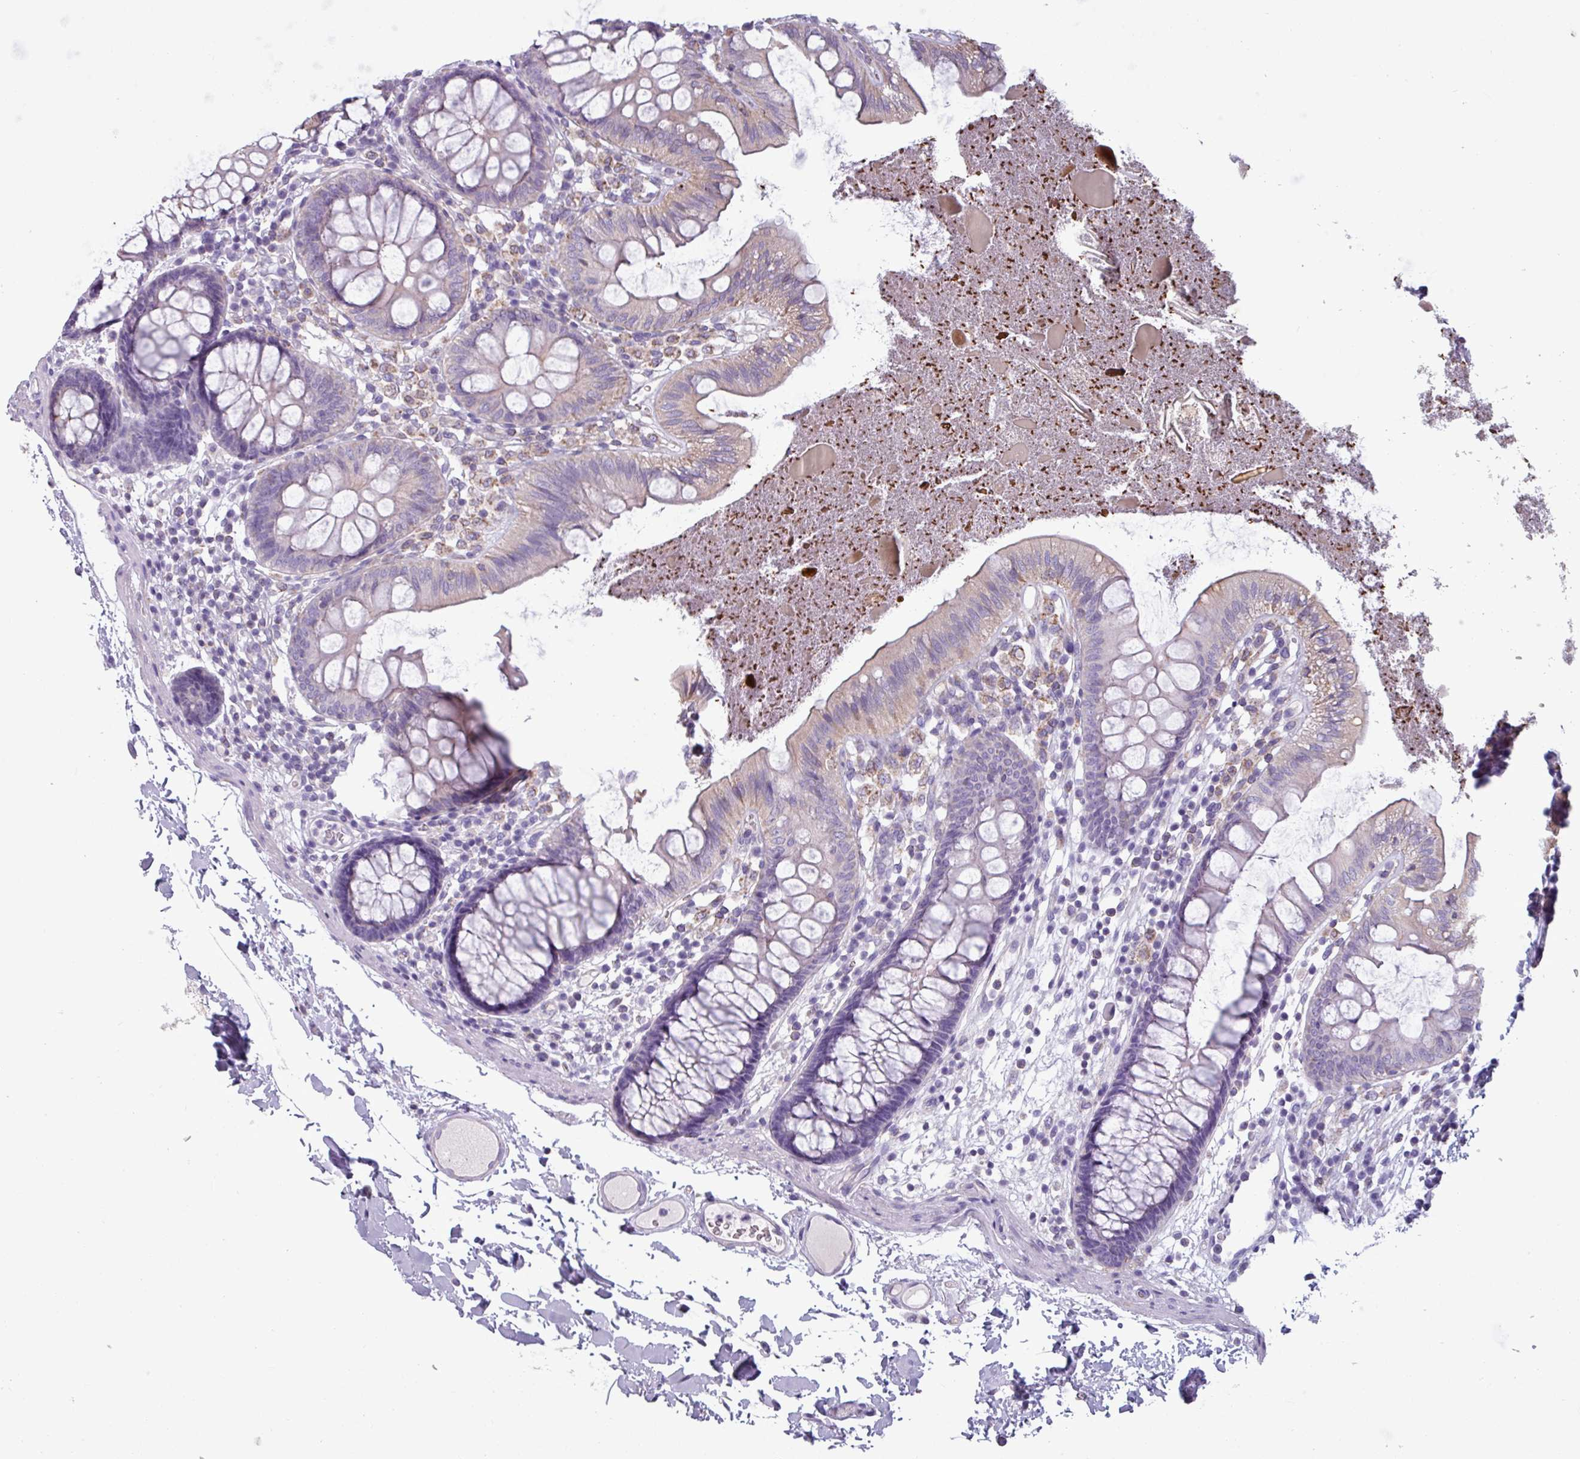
{"staining": {"intensity": "negative", "quantity": "none", "location": "none"}, "tissue": "colon", "cell_type": "Endothelial cells", "image_type": "normal", "snomed": [{"axis": "morphology", "description": "Normal tissue, NOS"}, {"axis": "topography", "description": "Colon"}], "caption": "Immunohistochemical staining of benign human colon reveals no significant staining in endothelial cells.", "gene": "CAMK1", "patient": {"sex": "male", "age": 84}}